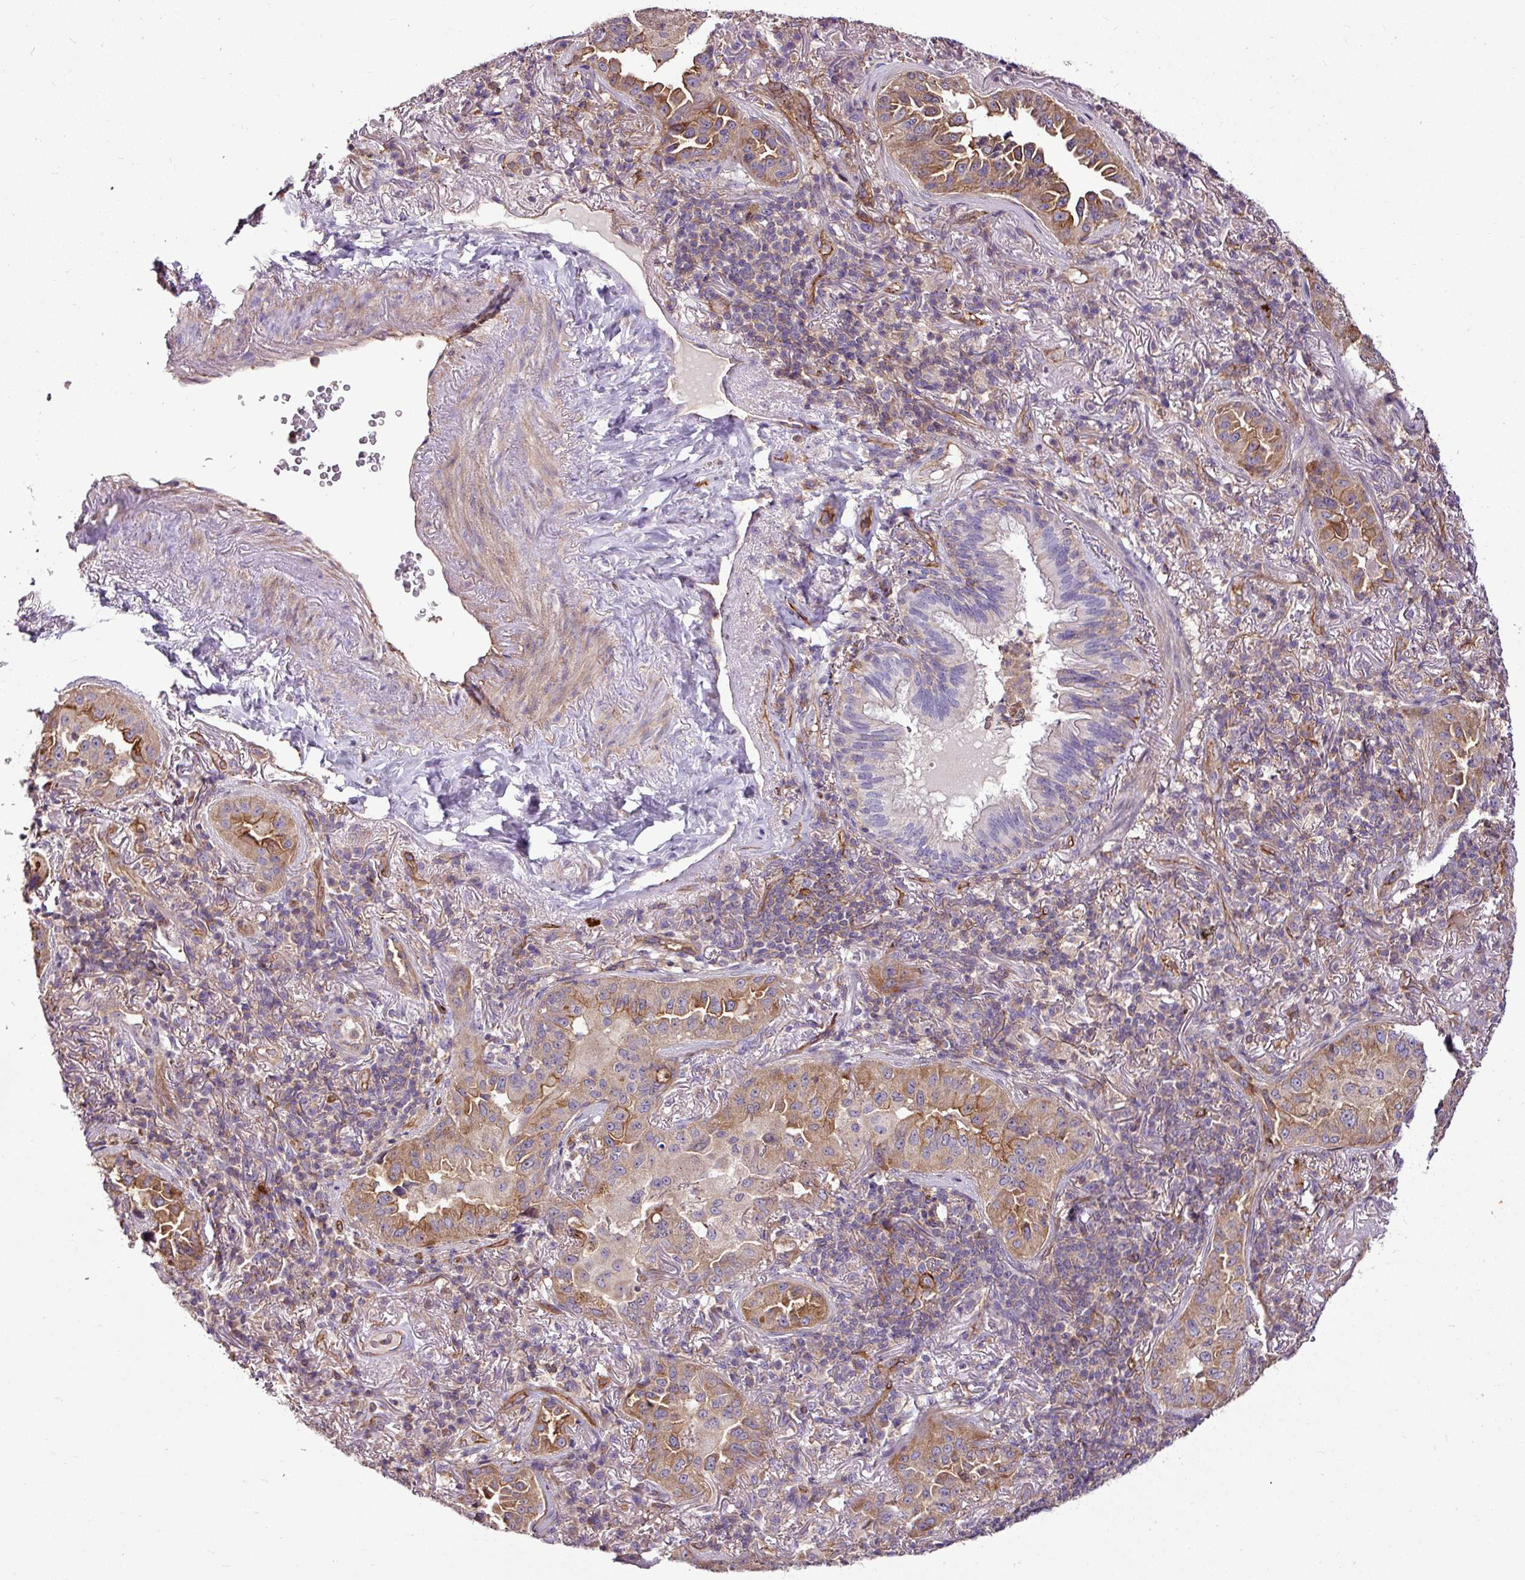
{"staining": {"intensity": "moderate", "quantity": "25%-75%", "location": "cytoplasmic/membranous"}, "tissue": "lung cancer", "cell_type": "Tumor cells", "image_type": "cancer", "snomed": [{"axis": "morphology", "description": "Adenocarcinoma, NOS"}, {"axis": "topography", "description": "Lung"}], "caption": "Immunohistochemical staining of human lung cancer (adenocarcinoma) demonstrates medium levels of moderate cytoplasmic/membranous protein expression in about 25%-75% of tumor cells.", "gene": "ZNF106", "patient": {"sex": "female", "age": 69}}